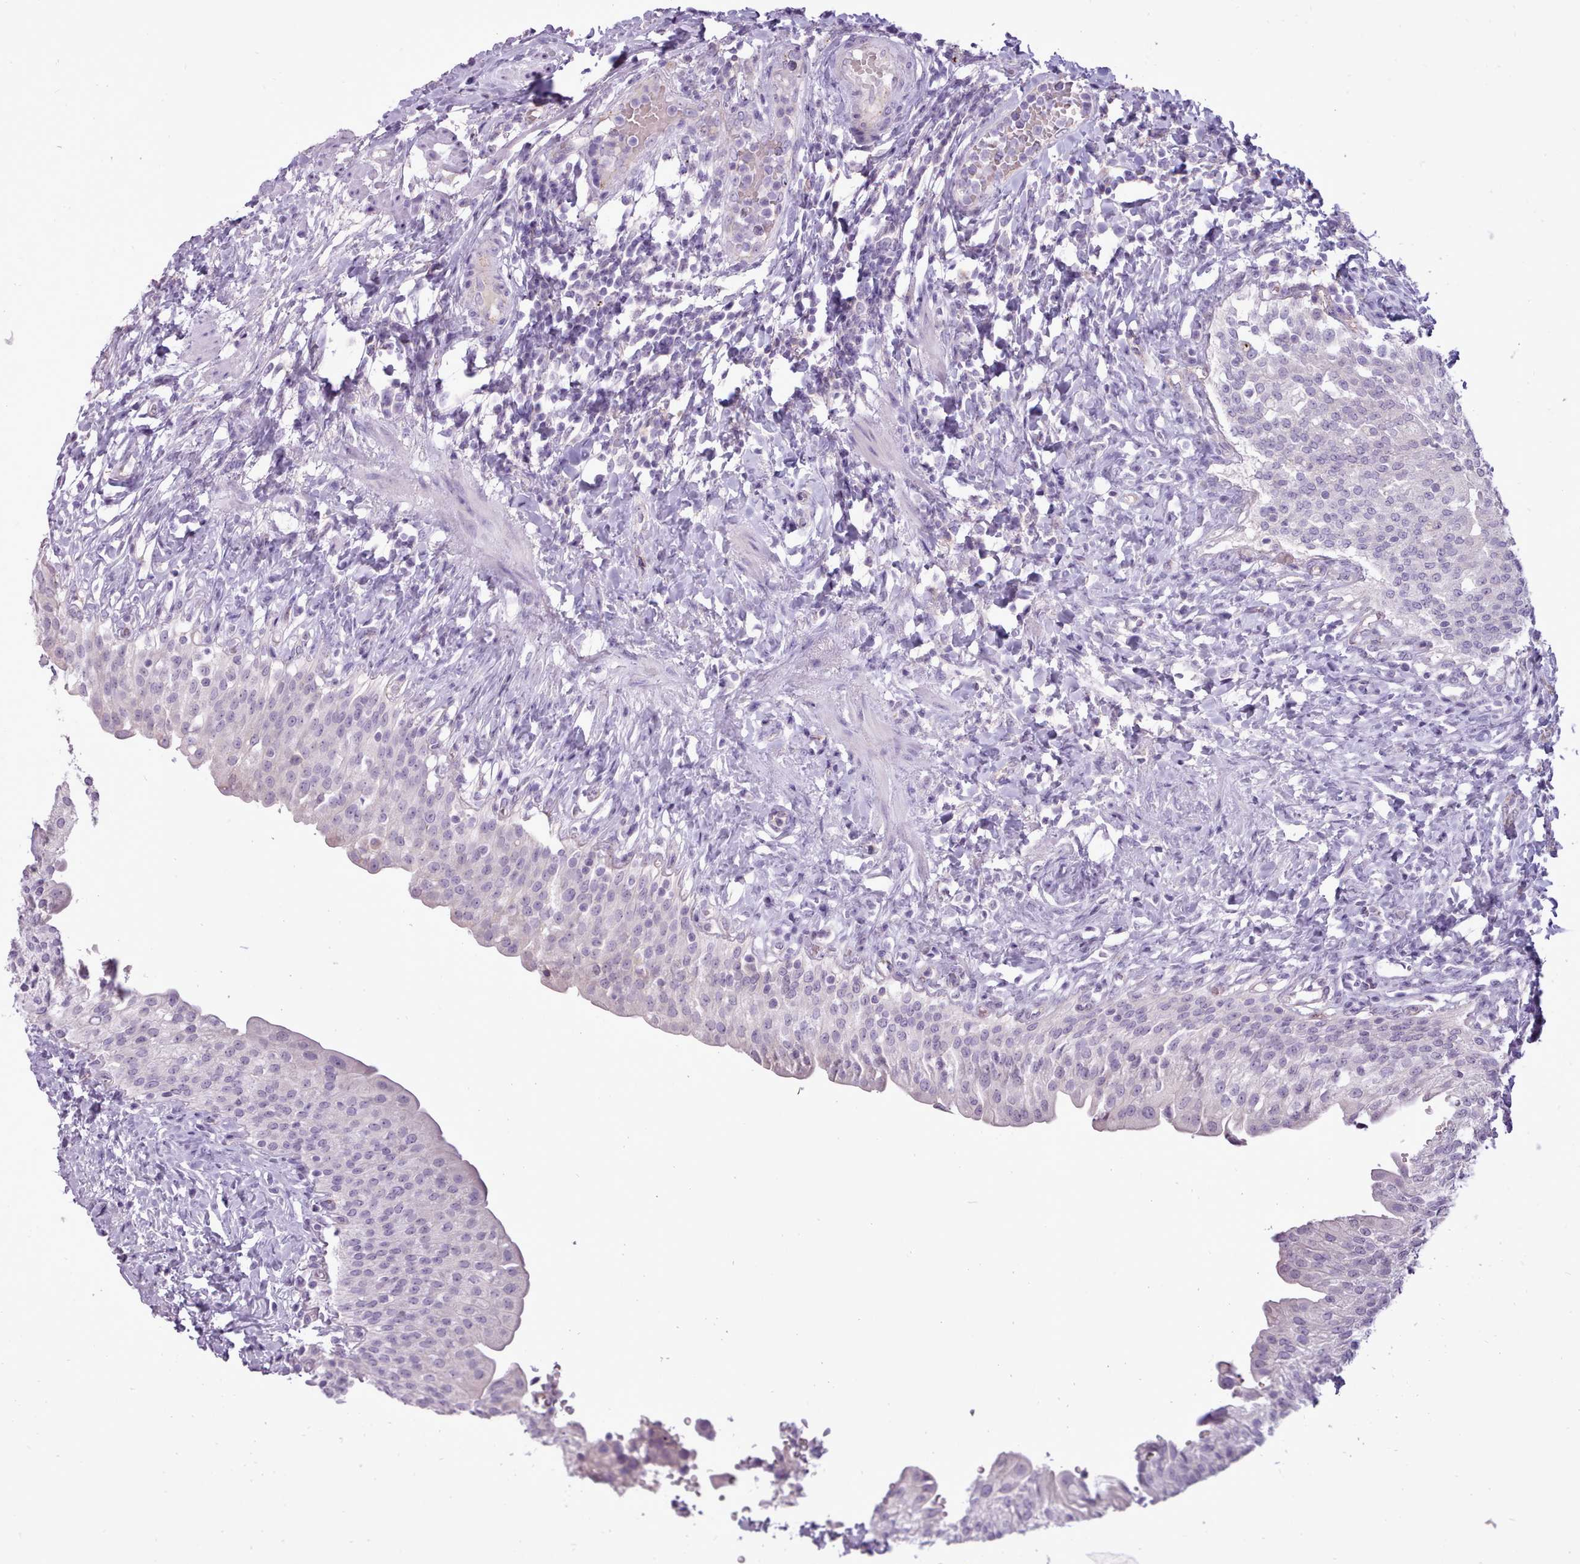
{"staining": {"intensity": "negative", "quantity": "none", "location": "none"}, "tissue": "urinary bladder", "cell_type": "Urothelial cells", "image_type": "normal", "snomed": [{"axis": "morphology", "description": "Normal tissue, NOS"}, {"axis": "morphology", "description": "Inflammation, NOS"}, {"axis": "topography", "description": "Urinary bladder"}], "caption": "The micrograph shows no significant staining in urothelial cells of urinary bladder. Nuclei are stained in blue.", "gene": "ATRAID", "patient": {"sex": "male", "age": 64}}